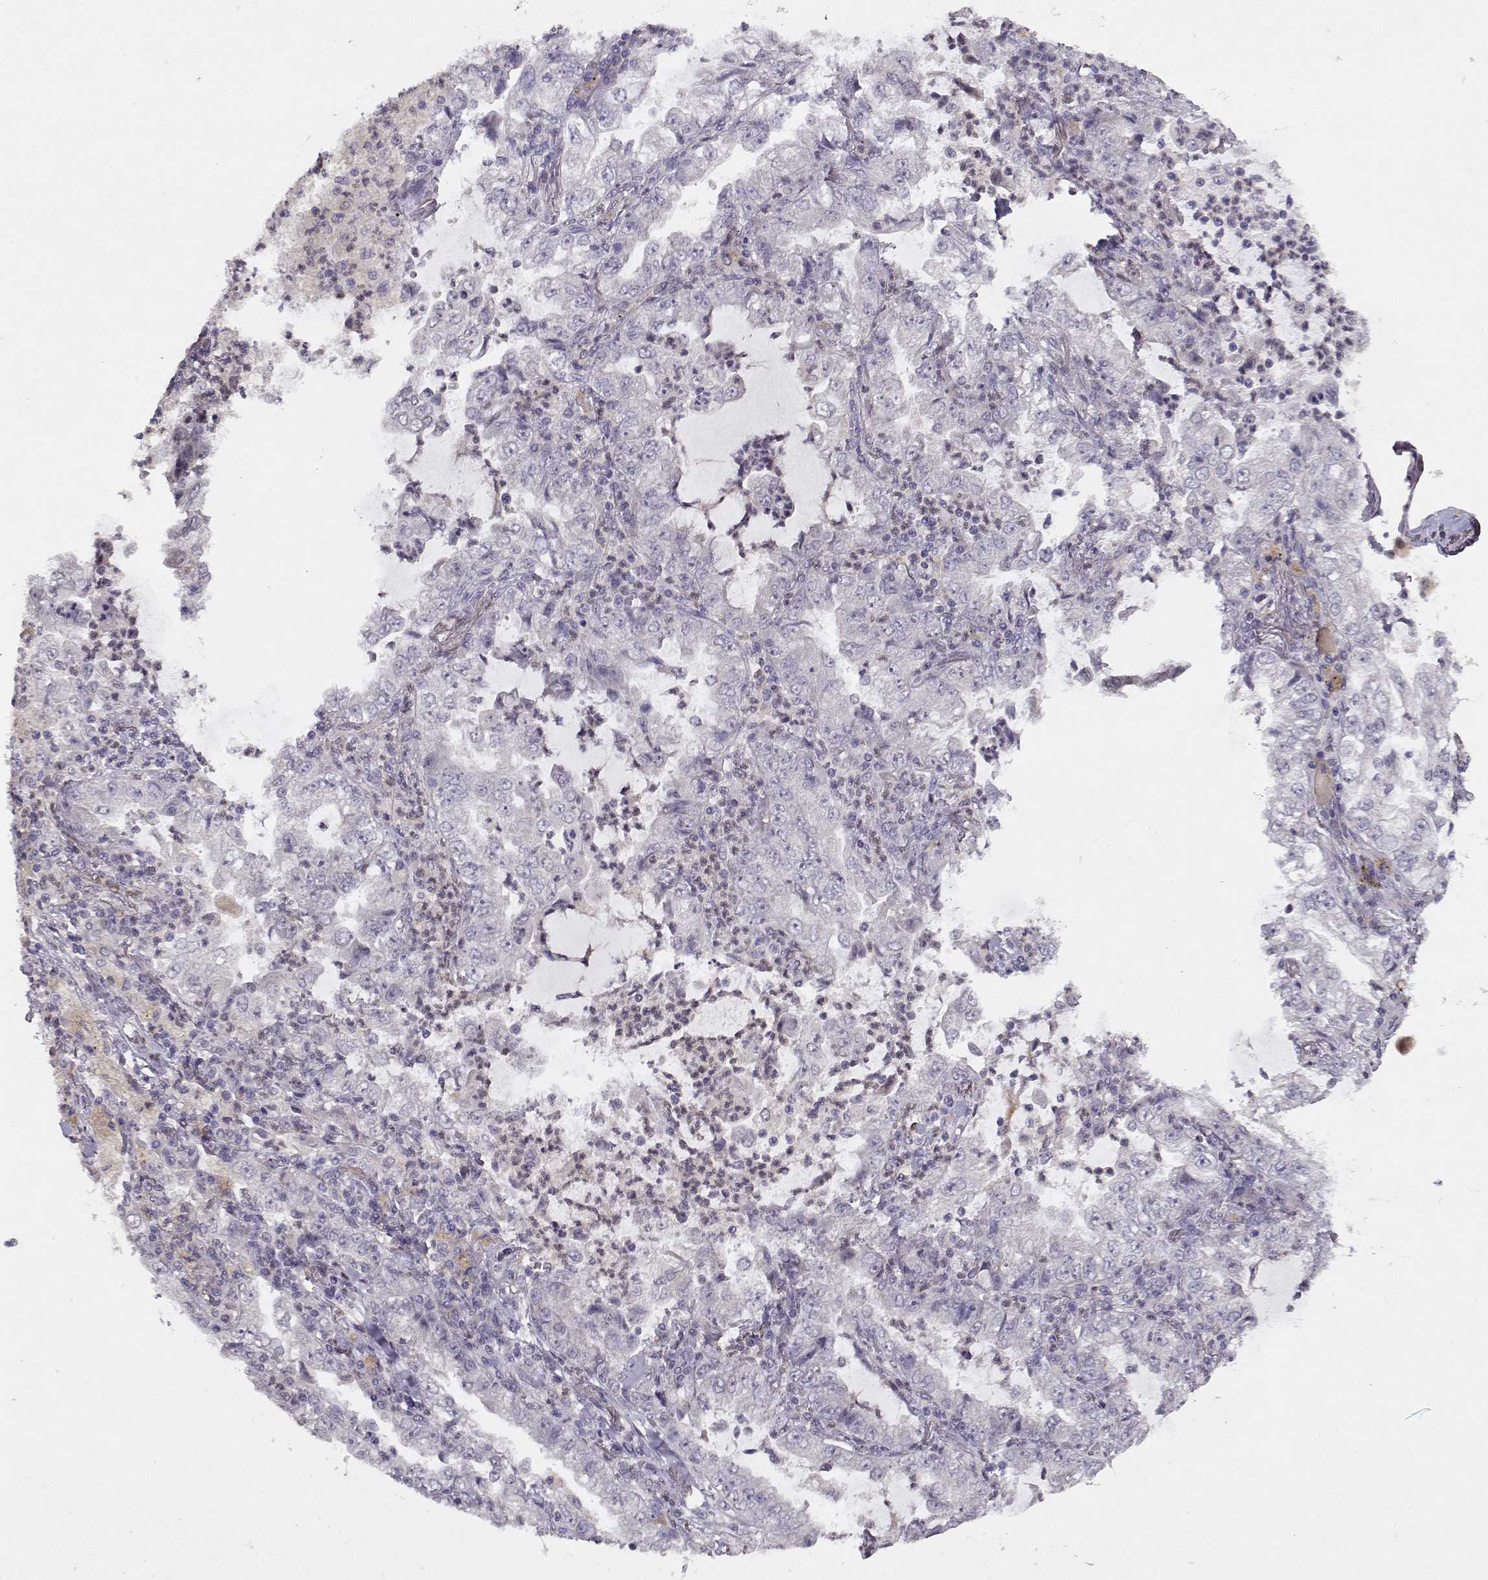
{"staining": {"intensity": "negative", "quantity": "none", "location": "none"}, "tissue": "lung cancer", "cell_type": "Tumor cells", "image_type": "cancer", "snomed": [{"axis": "morphology", "description": "Adenocarcinoma, NOS"}, {"axis": "topography", "description": "Lung"}], "caption": "Tumor cells show no significant positivity in lung cancer.", "gene": "BMX", "patient": {"sex": "female", "age": 73}}